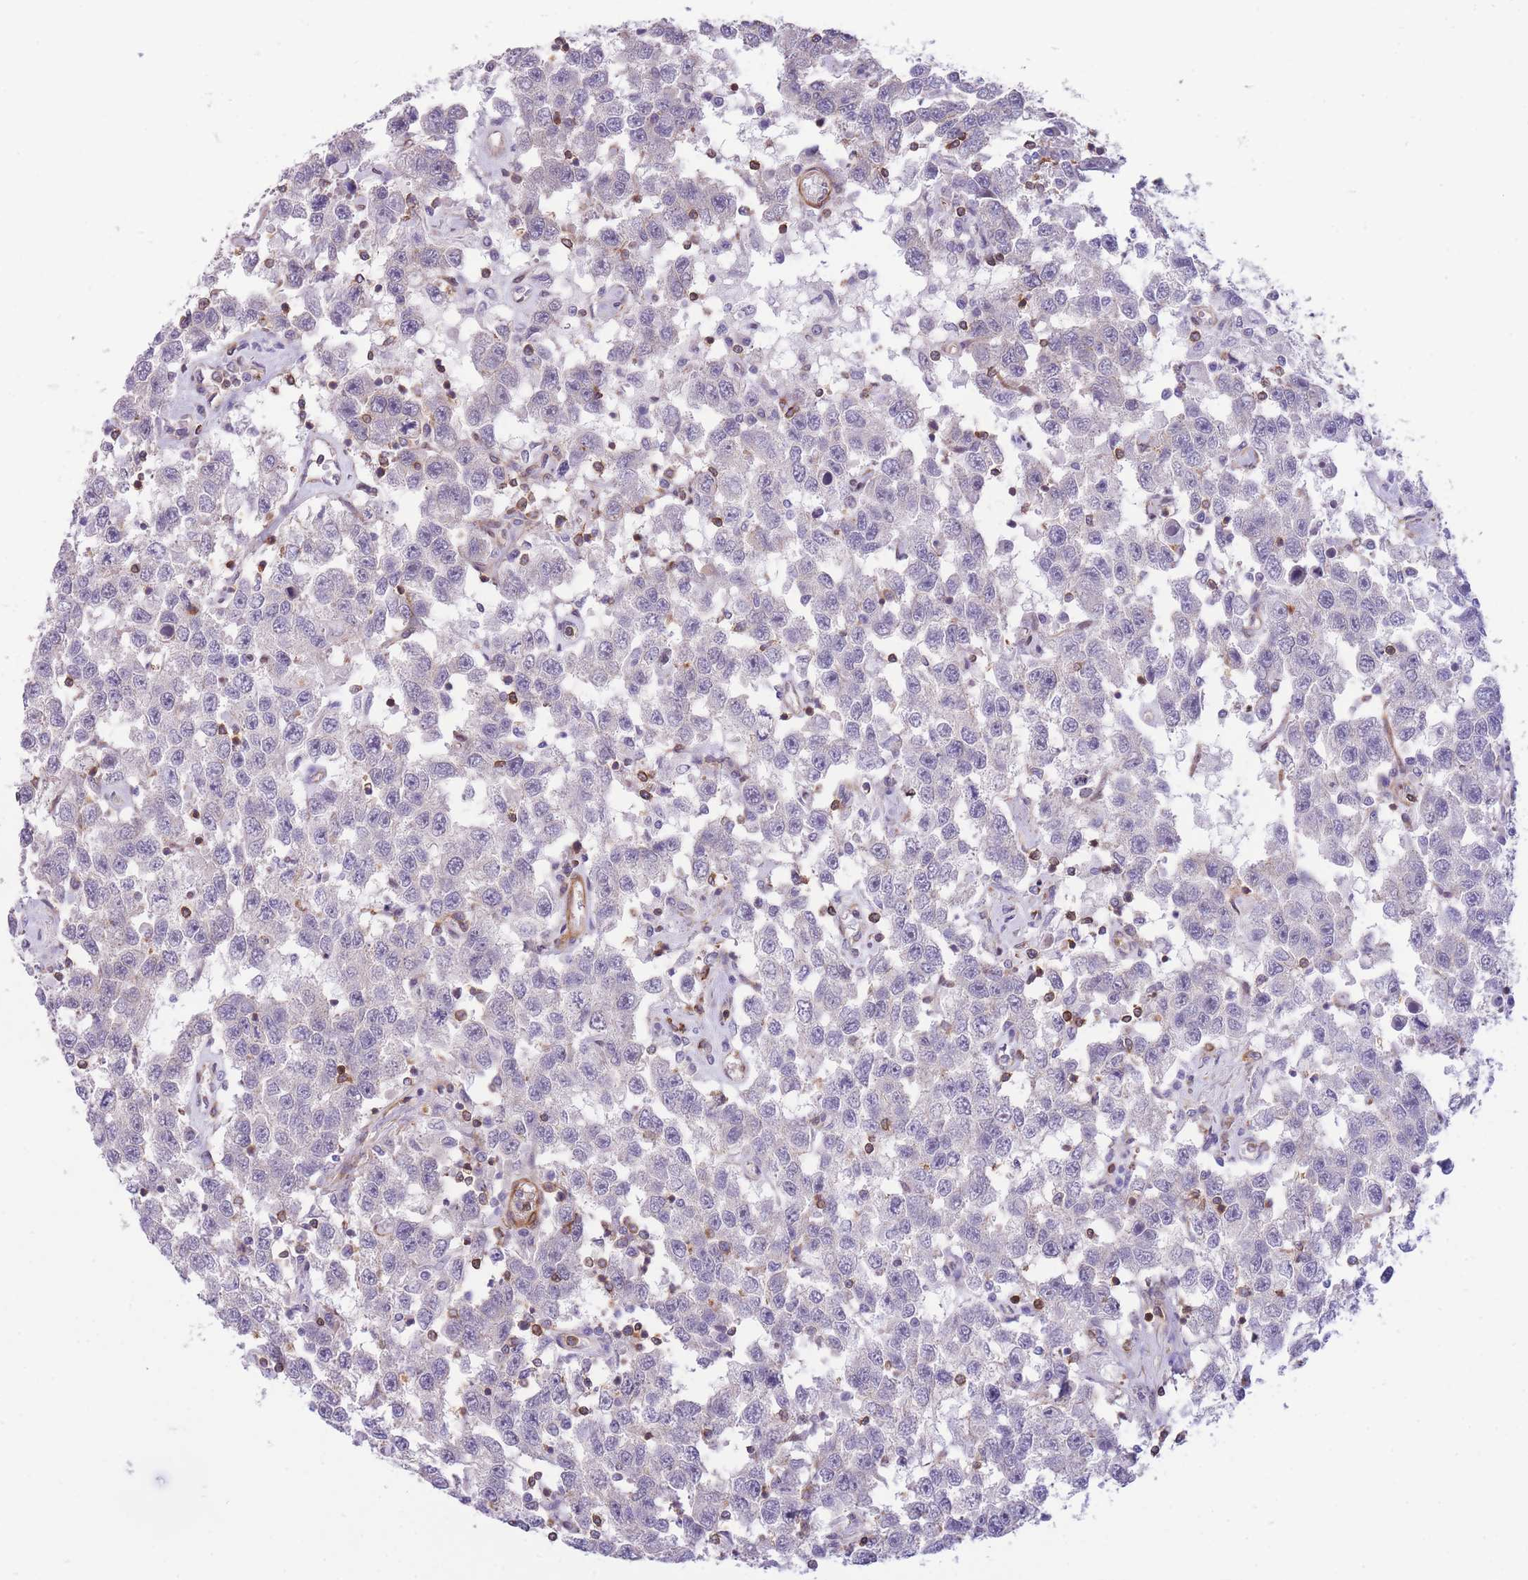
{"staining": {"intensity": "negative", "quantity": "none", "location": "none"}, "tissue": "testis cancer", "cell_type": "Tumor cells", "image_type": "cancer", "snomed": [{"axis": "morphology", "description": "Seminoma, NOS"}, {"axis": "topography", "description": "Testis"}], "caption": "Immunohistochemical staining of seminoma (testis) reveals no significant expression in tumor cells.", "gene": "CDC25B", "patient": {"sex": "male", "age": 41}}